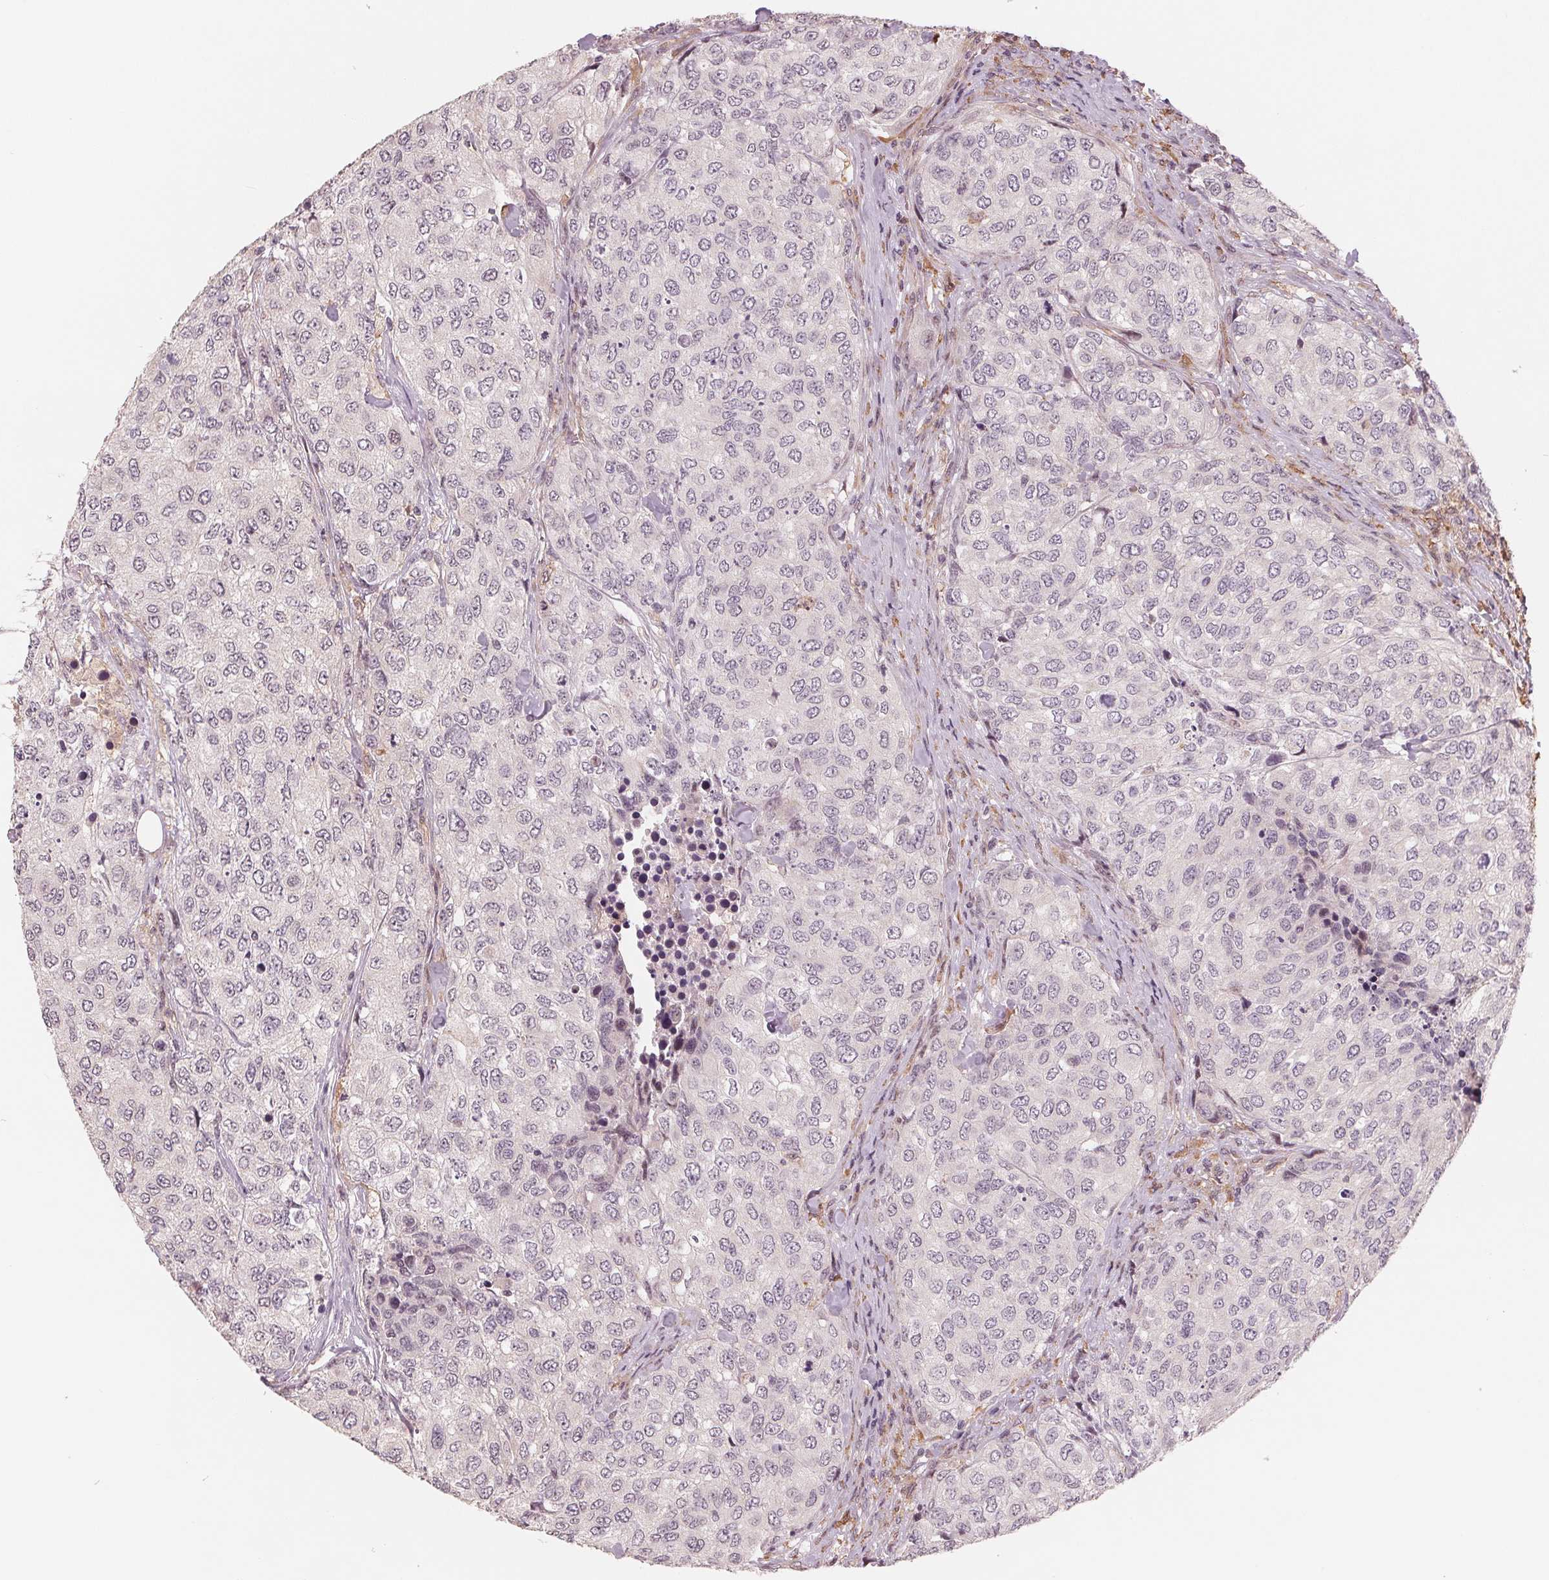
{"staining": {"intensity": "negative", "quantity": "none", "location": "none"}, "tissue": "urothelial cancer", "cell_type": "Tumor cells", "image_type": "cancer", "snomed": [{"axis": "morphology", "description": "Urothelial carcinoma, High grade"}, {"axis": "topography", "description": "Urinary bladder"}], "caption": "Tumor cells show no significant staining in high-grade urothelial carcinoma.", "gene": "IL9R", "patient": {"sex": "female", "age": 78}}